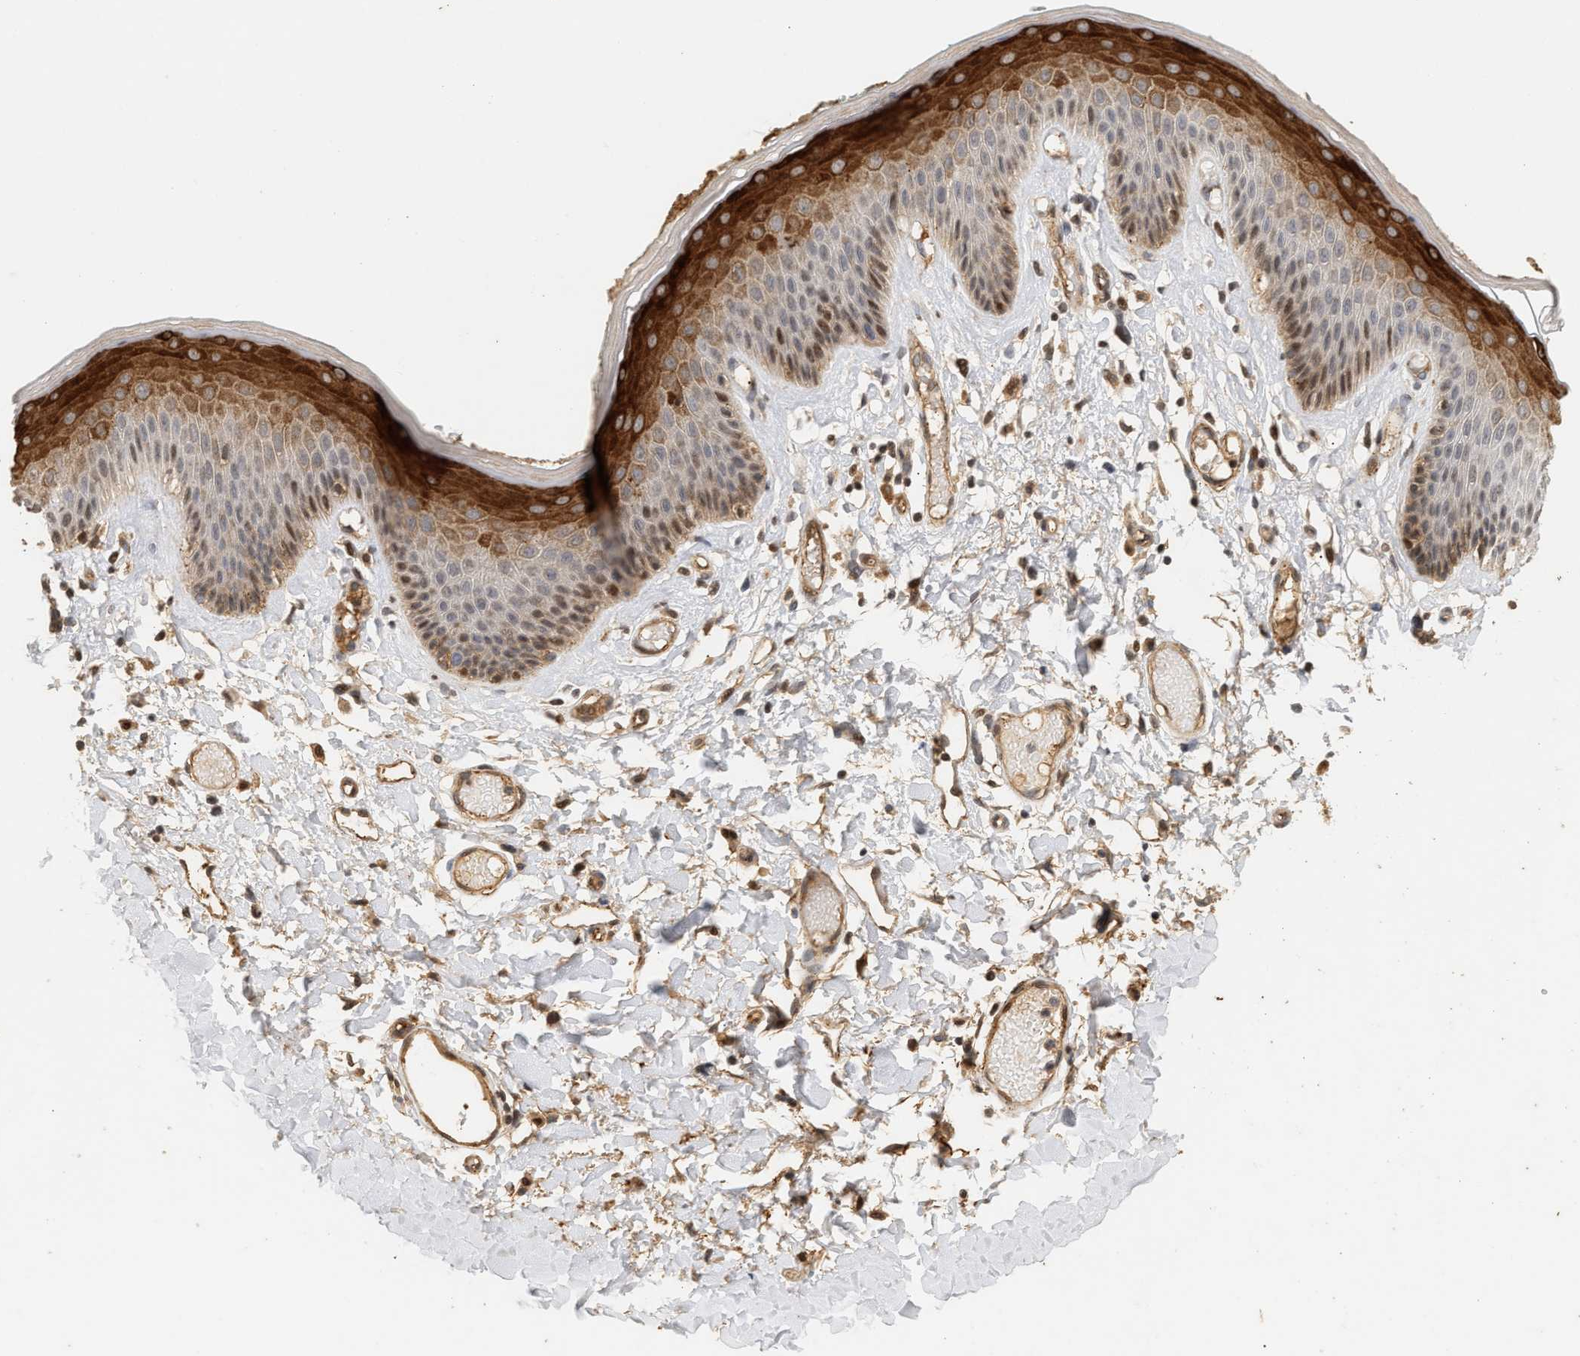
{"staining": {"intensity": "strong", "quantity": "<25%", "location": "cytoplasmic/membranous"}, "tissue": "skin", "cell_type": "Epidermal cells", "image_type": "normal", "snomed": [{"axis": "morphology", "description": "Normal tissue, NOS"}, {"axis": "topography", "description": "Vulva"}], "caption": "Protein staining demonstrates strong cytoplasmic/membranous positivity in approximately <25% of epidermal cells in unremarkable skin. (brown staining indicates protein expression, while blue staining denotes nuclei).", "gene": "PLXND1", "patient": {"sex": "female", "age": 73}}